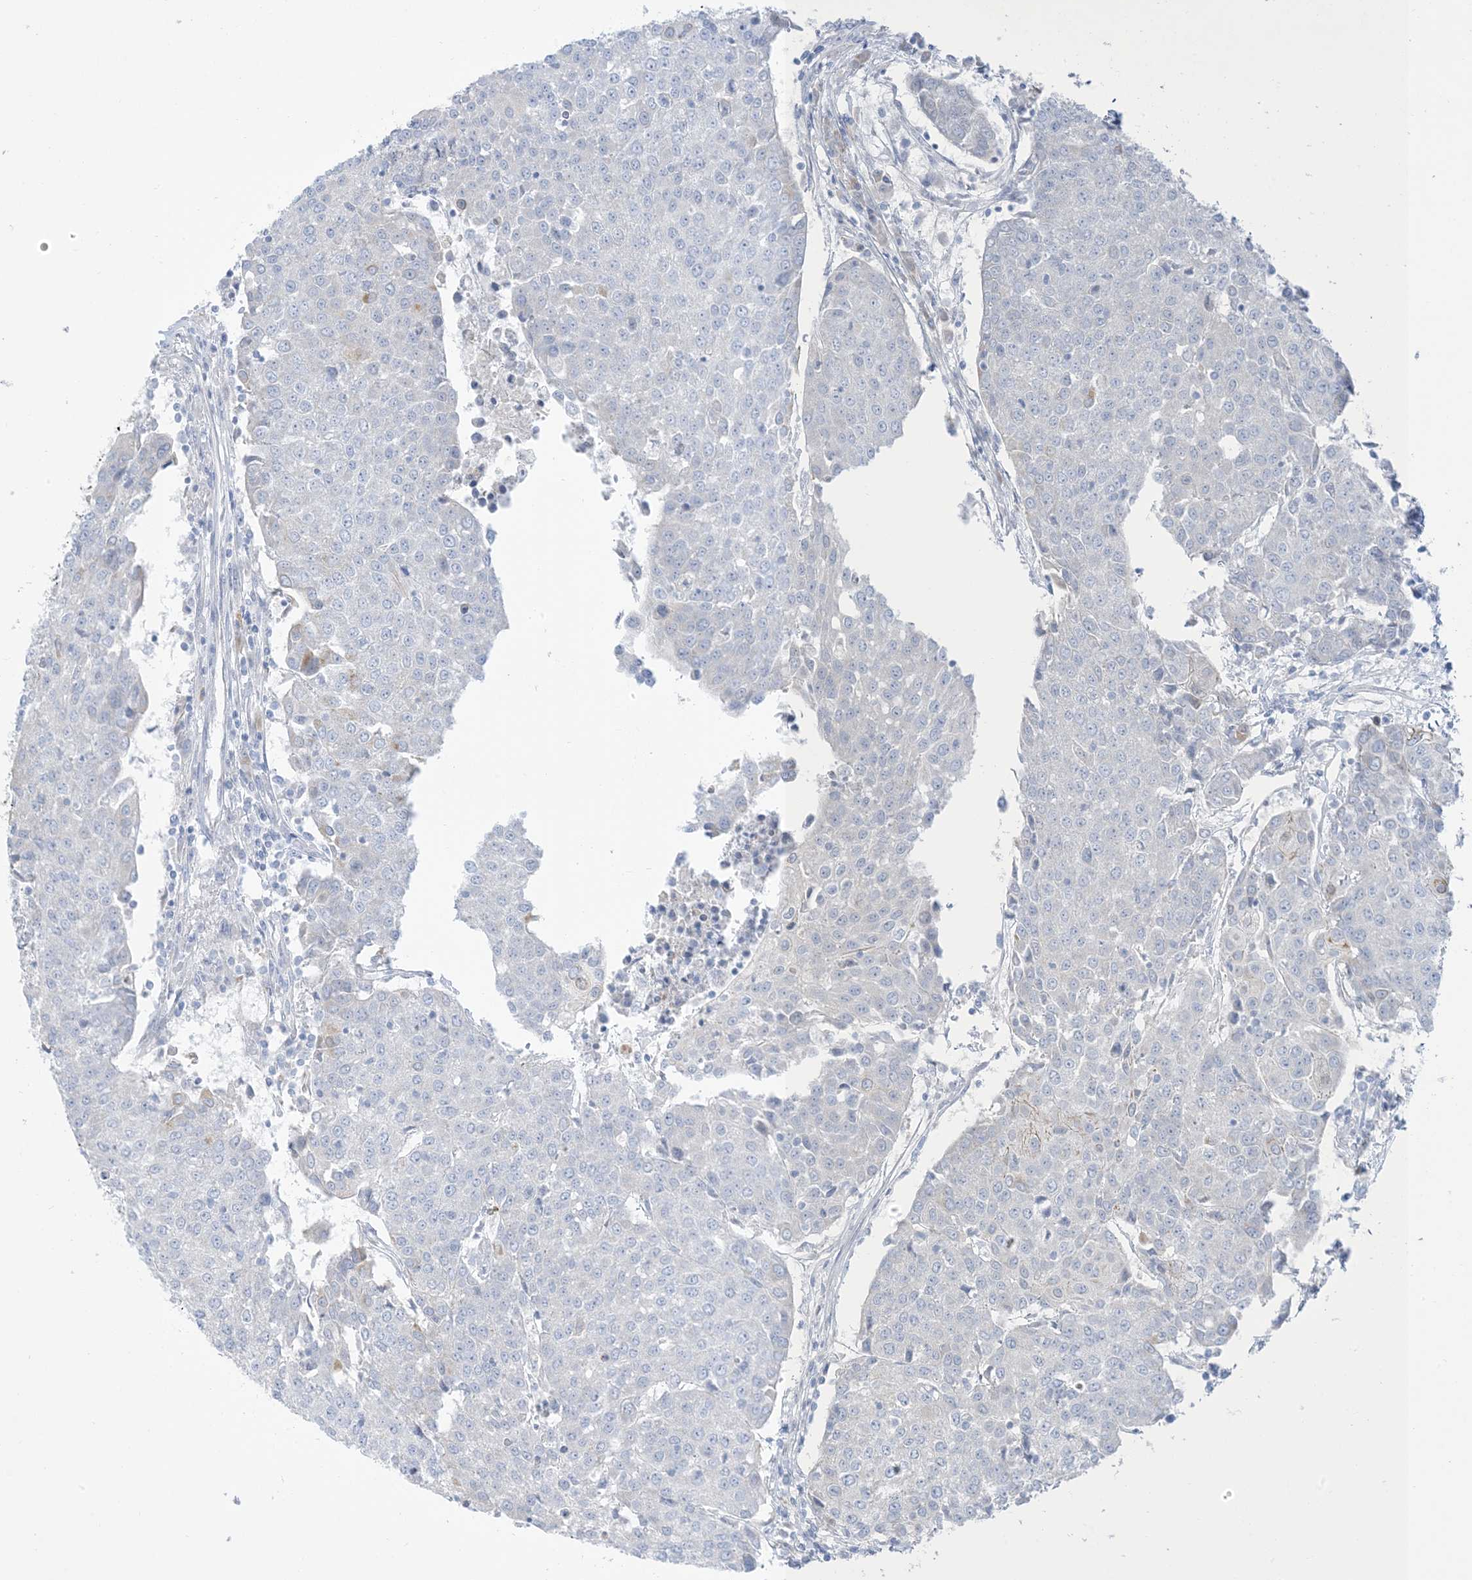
{"staining": {"intensity": "negative", "quantity": "none", "location": "none"}, "tissue": "urothelial cancer", "cell_type": "Tumor cells", "image_type": "cancer", "snomed": [{"axis": "morphology", "description": "Urothelial carcinoma, High grade"}, {"axis": "topography", "description": "Urinary bladder"}], "caption": "DAB (3,3'-diaminobenzidine) immunohistochemical staining of urothelial carcinoma (high-grade) displays no significant expression in tumor cells.", "gene": "XIRP2", "patient": {"sex": "female", "age": 85}}